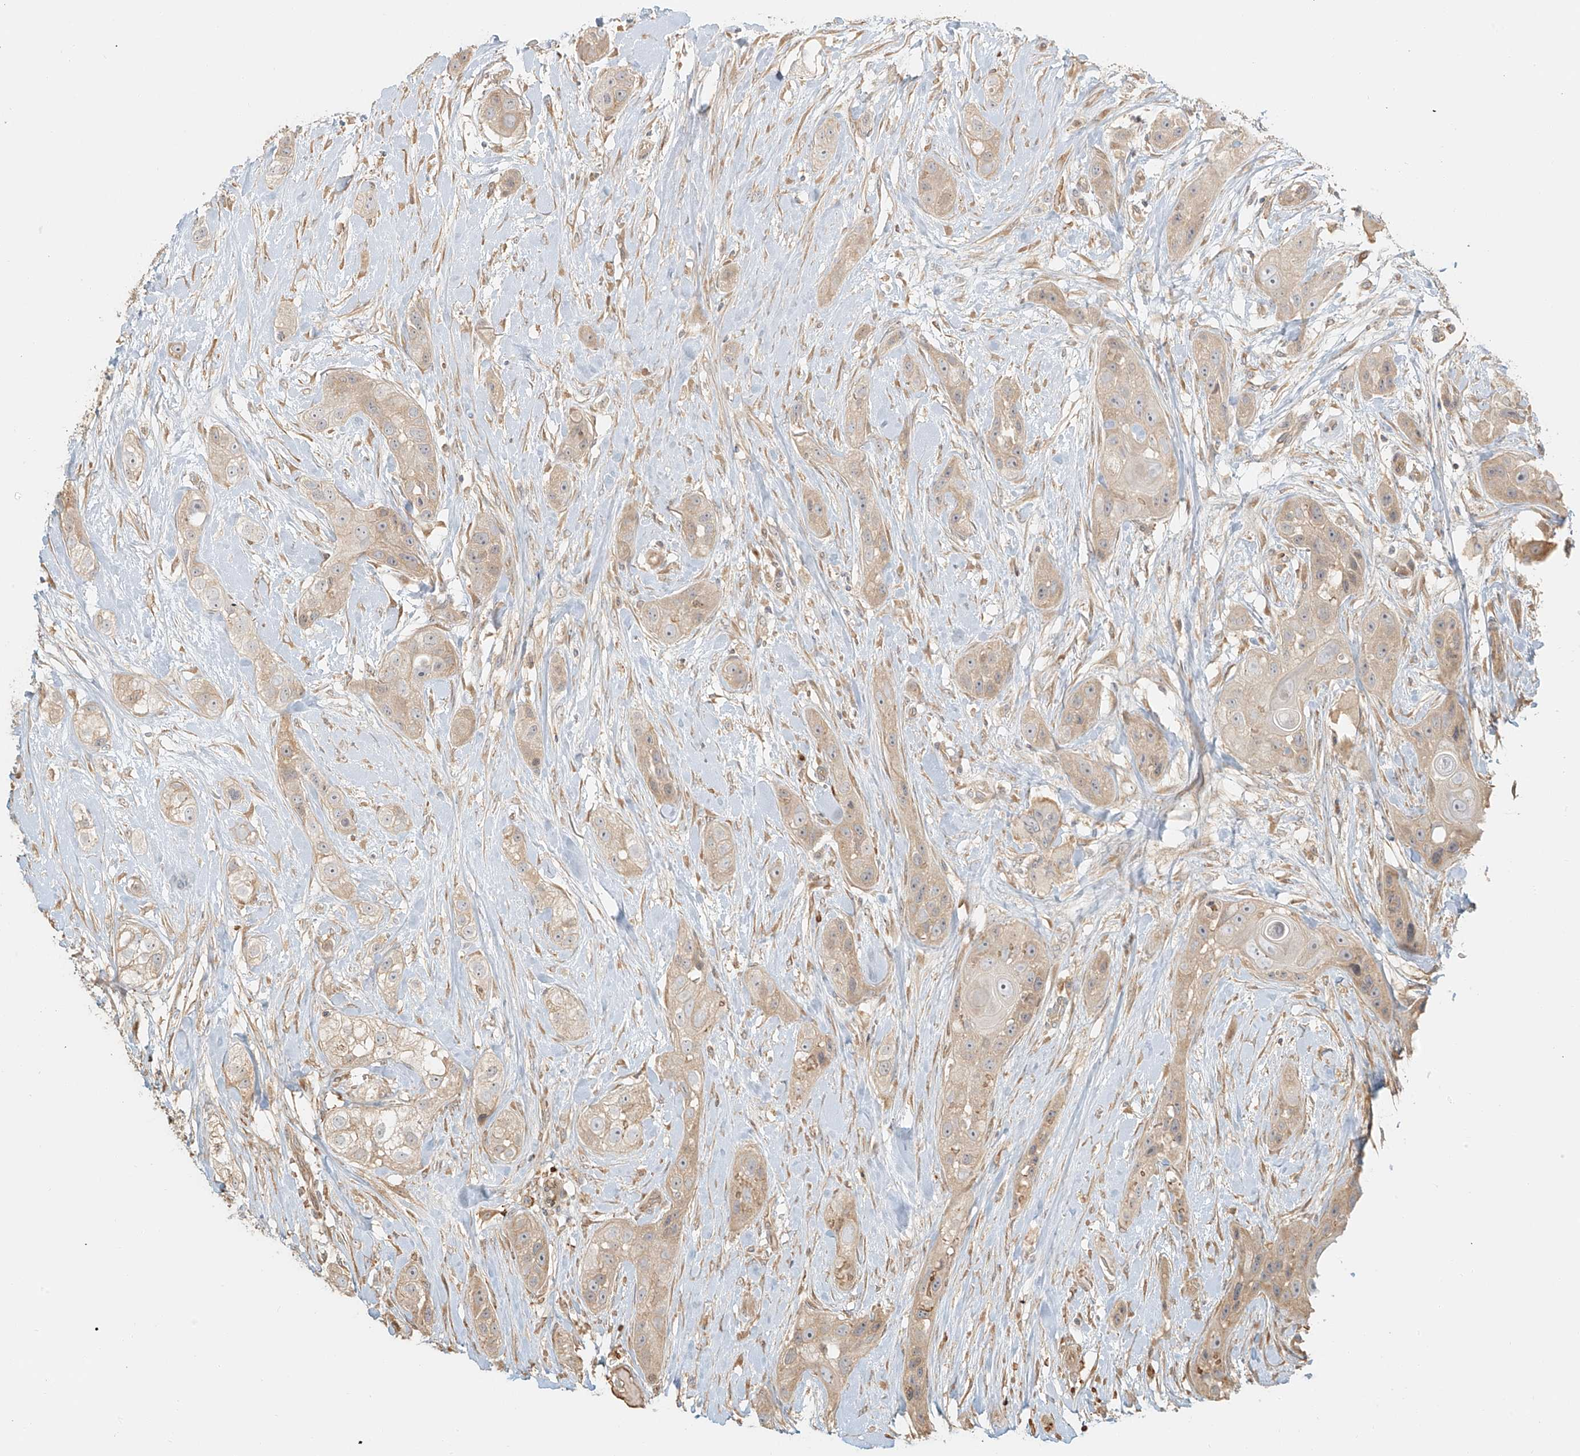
{"staining": {"intensity": "weak", "quantity": ">75%", "location": "cytoplasmic/membranous"}, "tissue": "head and neck cancer", "cell_type": "Tumor cells", "image_type": "cancer", "snomed": [{"axis": "morphology", "description": "Normal tissue, NOS"}, {"axis": "morphology", "description": "Squamous cell carcinoma, NOS"}, {"axis": "topography", "description": "Skeletal muscle"}, {"axis": "topography", "description": "Head-Neck"}], "caption": "Tumor cells reveal weak cytoplasmic/membranous staining in about >75% of cells in head and neck cancer.", "gene": "UPK1B", "patient": {"sex": "male", "age": 51}}